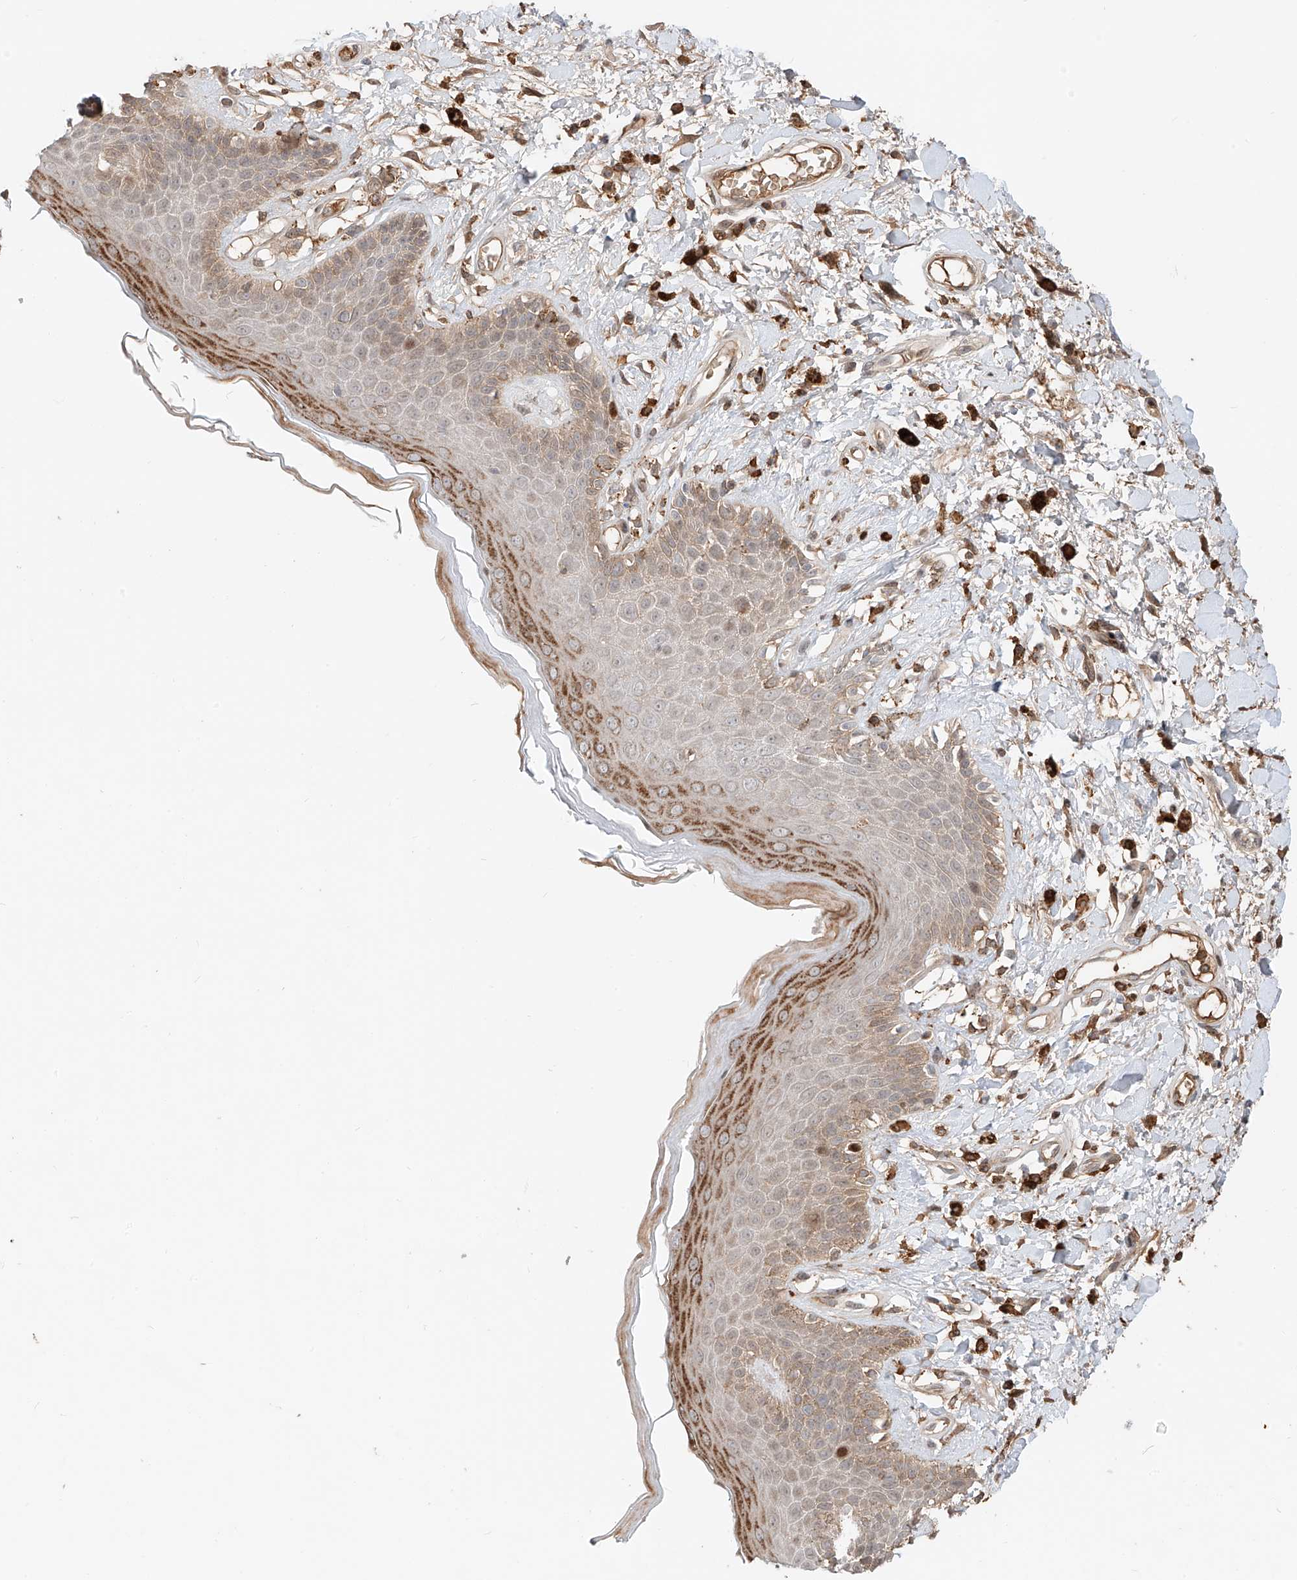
{"staining": {"intensity": "moderate", "quantity": "25%-75%", "location": "cytoplasmic/membranous,nuclear"}, "tissue": "skin", "cell_type": "Epidermal cells", "image_type": "normal", "snomed": [{"axis": "morphology", "description": "Normal tissue, NOS"}, {"axis": "topography", "description": "Anal"}], "caption": "Brown immunohistochemical staining in benign human skin demonstrates moderate cytoplasmic/membranous,nuclear expression in about 25%-75% of epidermal cells. Using DAB (3,3'-diaminobenzidine) (brown) and hematoxylin (blue) stains, captured at high magnification using brightfield microscopy.", "gene": "CEP162", "patient": {"sex": "female", "age": 78}}